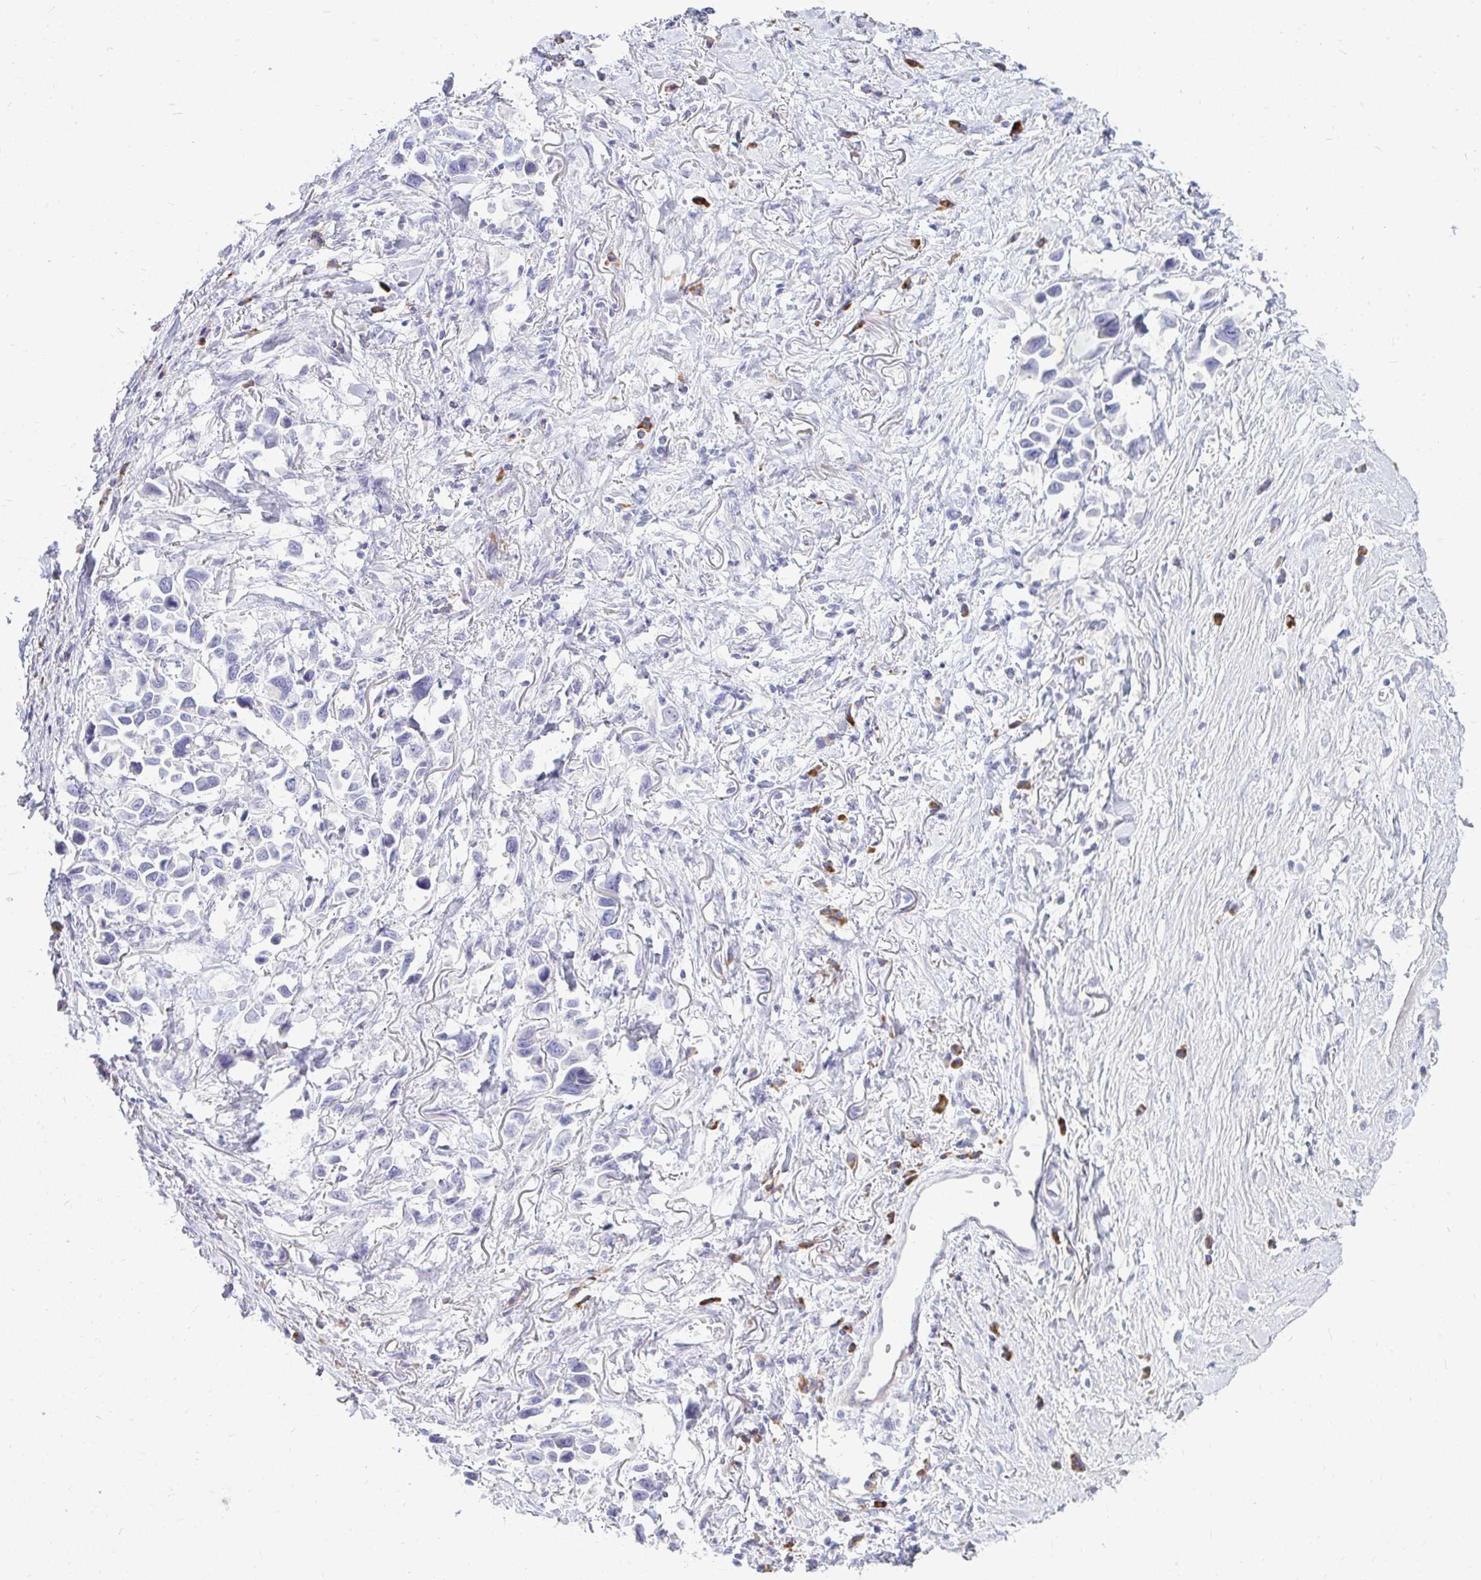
{"staining": {"intensity": "negative", "quantity": "none", "location": "none"}, "tissue": "stomach cancer", "cell_type": "Tumor cells", "image_type": "cancer", "snomed": [{"axis": "morphology", "description": "Adenocarcinoma, NOS"}, {"axis": "topography", "description": "Stomach"}], "caption": "Photomicrograph shows no significant protein positivity in tumor cells of stomach cancer (adenocarcinoma).", "gene": "TSPEAR", "patient": {"sex": "female", "age": 81}}